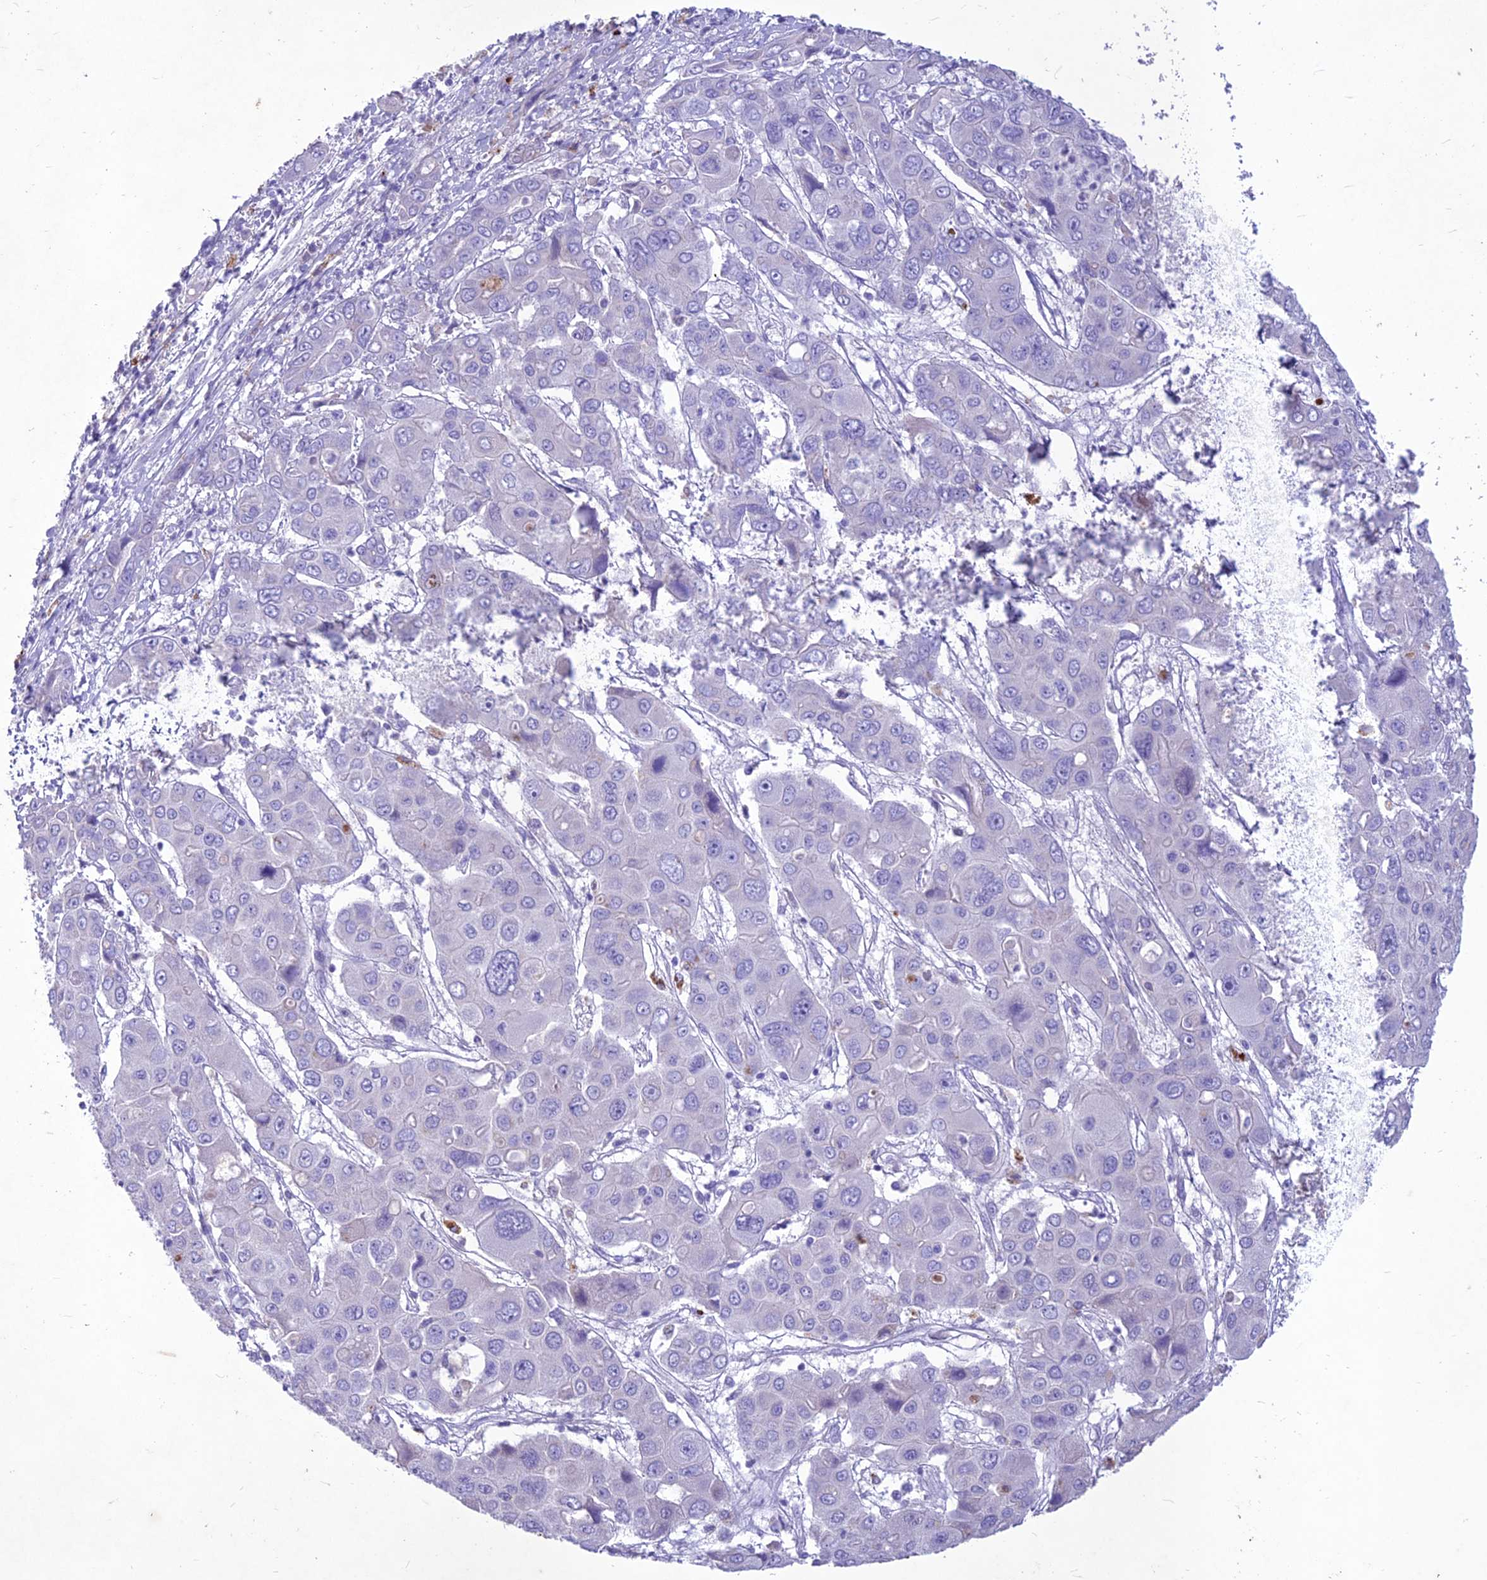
{"staining": {"intensity": "negative", "quantity": "none", "location": "none"}, "tissue": "liver cancer", "cell_type": "Tumor cells", "image_type": "cancer", "snomed": [{"axis": "morphology", "description": "Cholangiocarcinoma"}, {"axis": "topography", "description": "Liver"}], "caption": "This is an immunohistochemistry photomicrograph of liver cholangiocarcinoma. There is no expression in tumor cells.", "gene": "IFT172", "patient": {"sex": "male", "age": 67}}